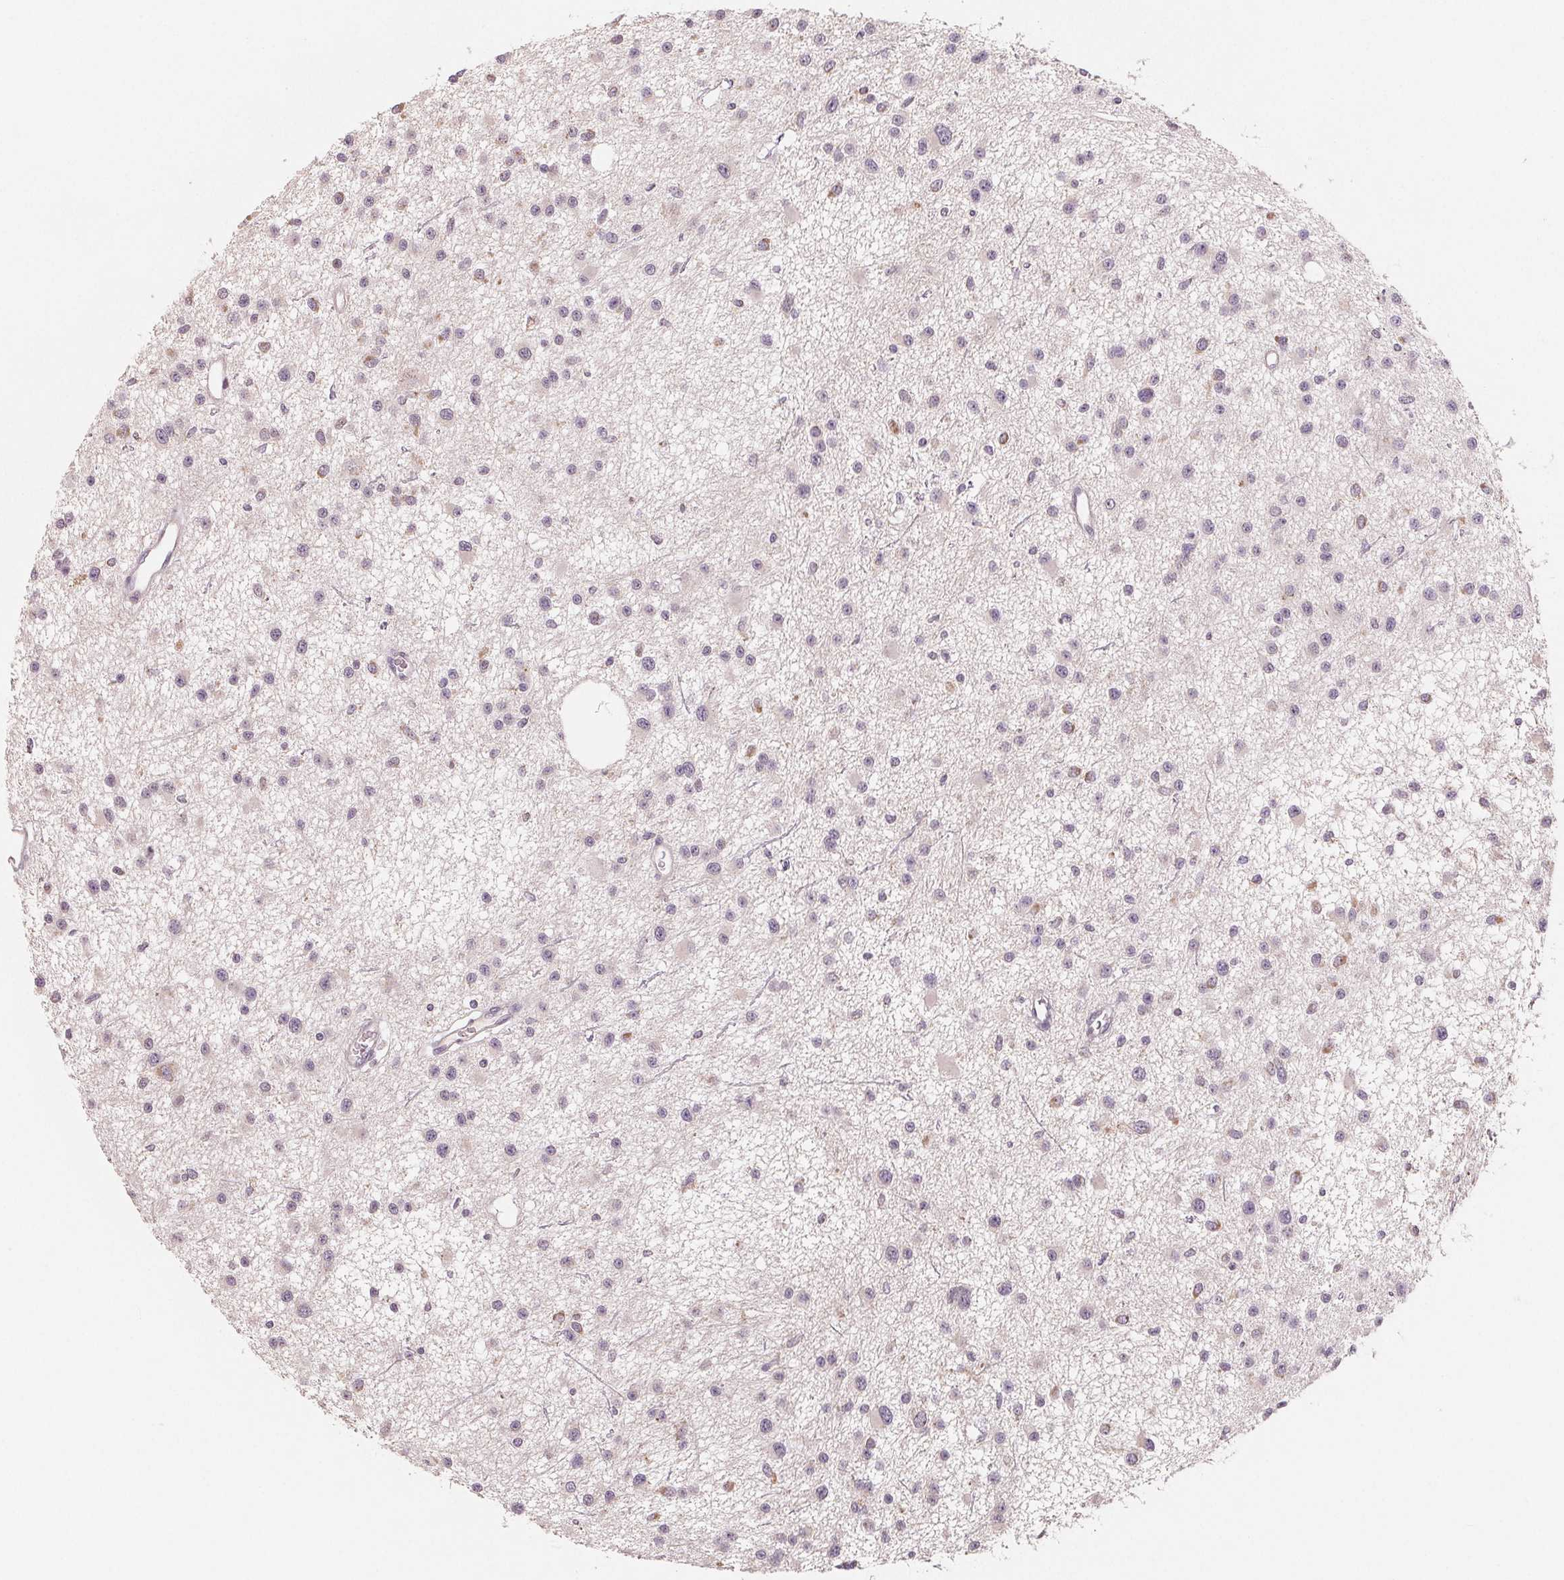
{"staining": {"intensity": "negative", "quantity": "none", "location": "none"}, "tissue": "glioma", "cell_type": "Tumor cells", "image_type": "cancer", "snomed": [{"axis": "morphology", "description": "Glioma, malignant, Low grade"}, {"axis": "topography", "description": "Brain"}], "caption": "A micrograph of human malignant glioma (low-grade) is negative for staining in tumor cells. (Stains: DAB (3,3'-diaminobenzidine) immunohistochemistry (IHC) with hematoxylin counter stain, Microscopy: brightfield microscopy at high magnification).", "gene": "AQP8", "patient": {"sex": "male", "age": 43}}